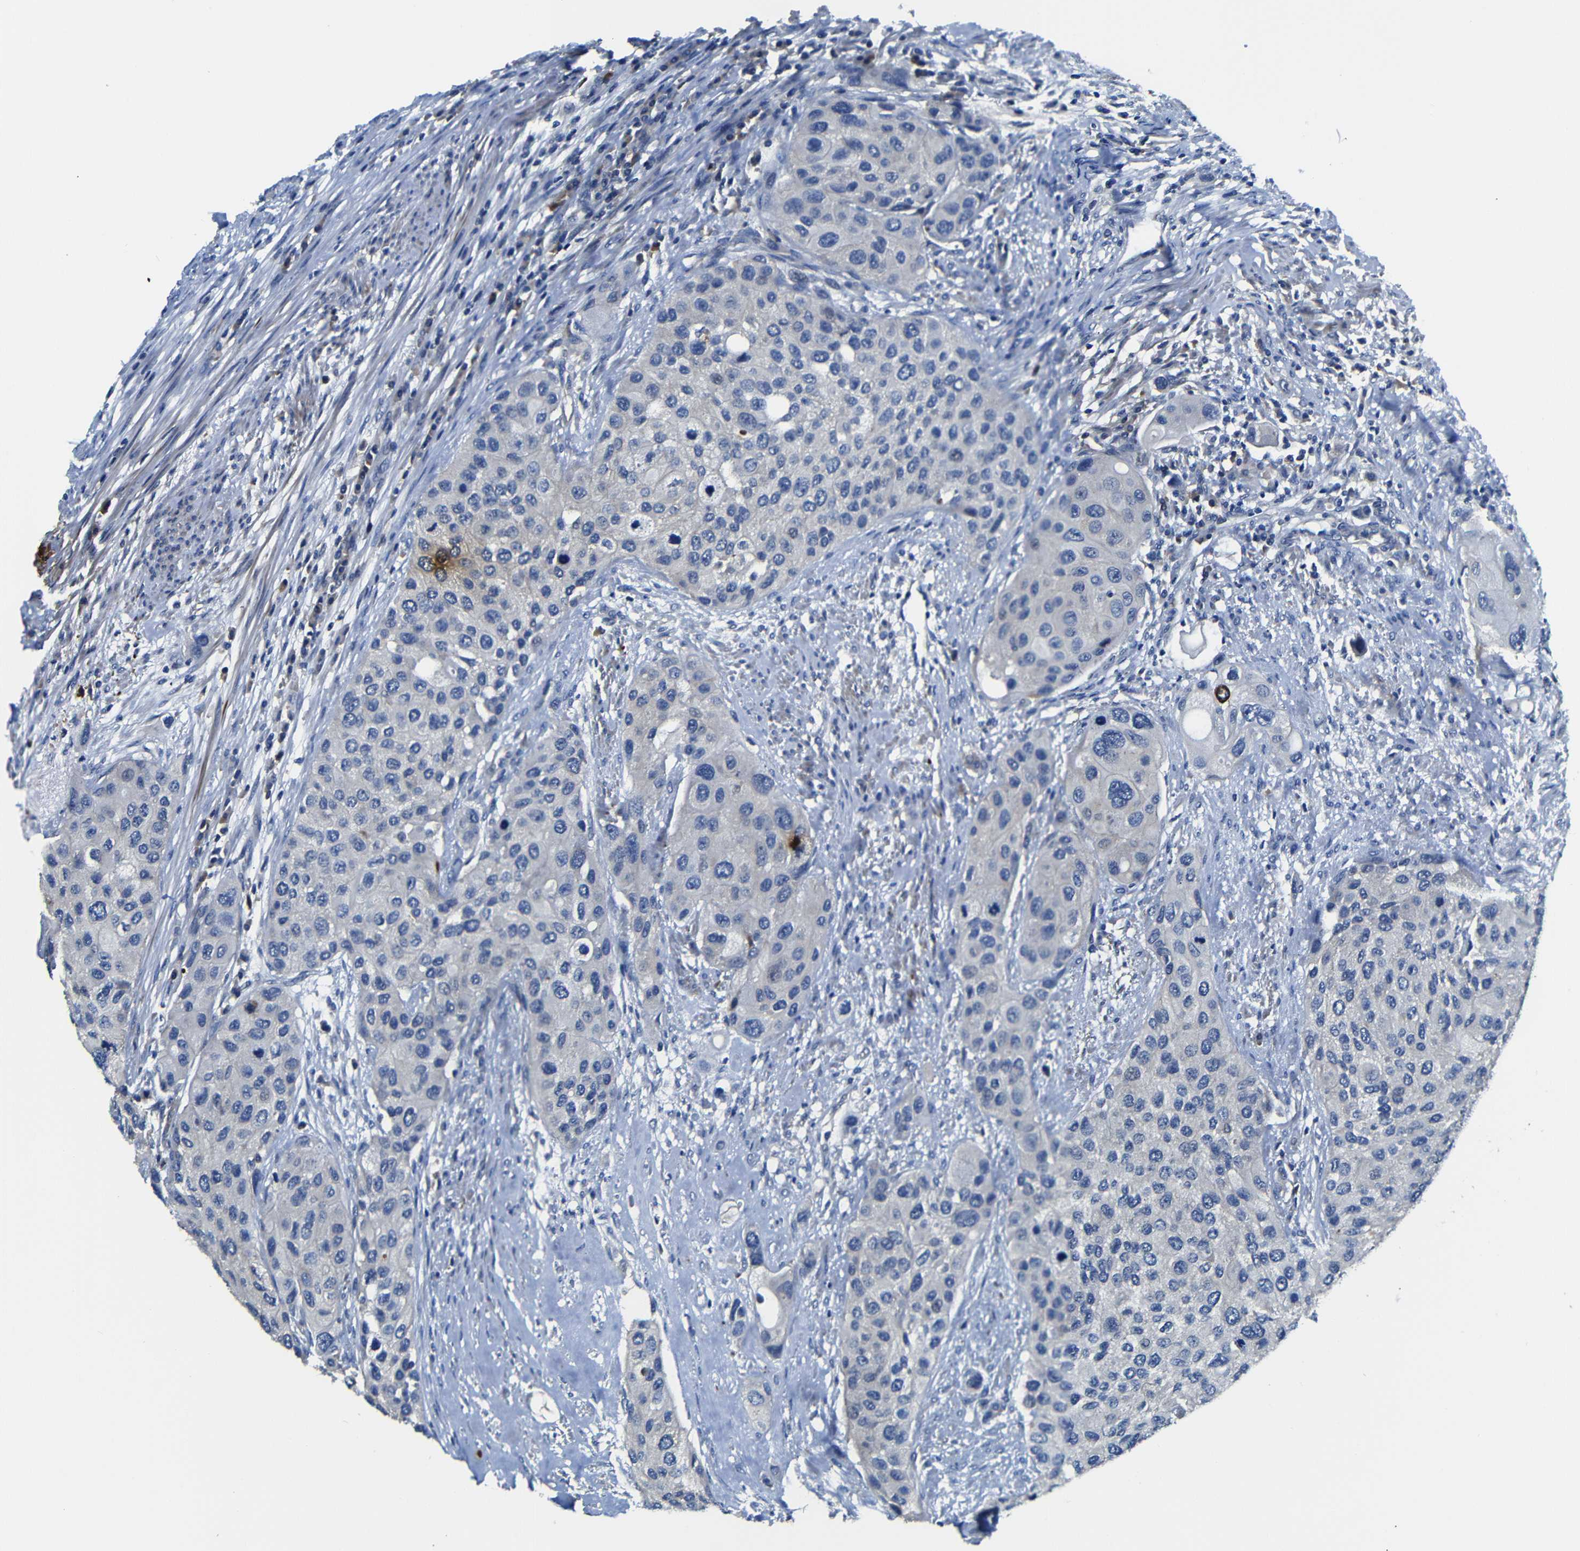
{"staining": {"intensity": "negative", "quantity": "none", "location": "none"}, "tissue": "urothelial cancer", "cell_type": "Tumor cells", "image_type": "cancer", "snomed": [{"axis": "morphology", "description": "Urothelial carcinoma, High grade"}, {"axis": "topography", "description": "Urinary bladder"}], "caption": "DAB (3,3'-diaminobenzidine) immunohistochemical staining of urothelial cancer displays no significant expression in tumor cells.", "gene": "AFDN", "patient": {"sex": "female", "age": 56}}